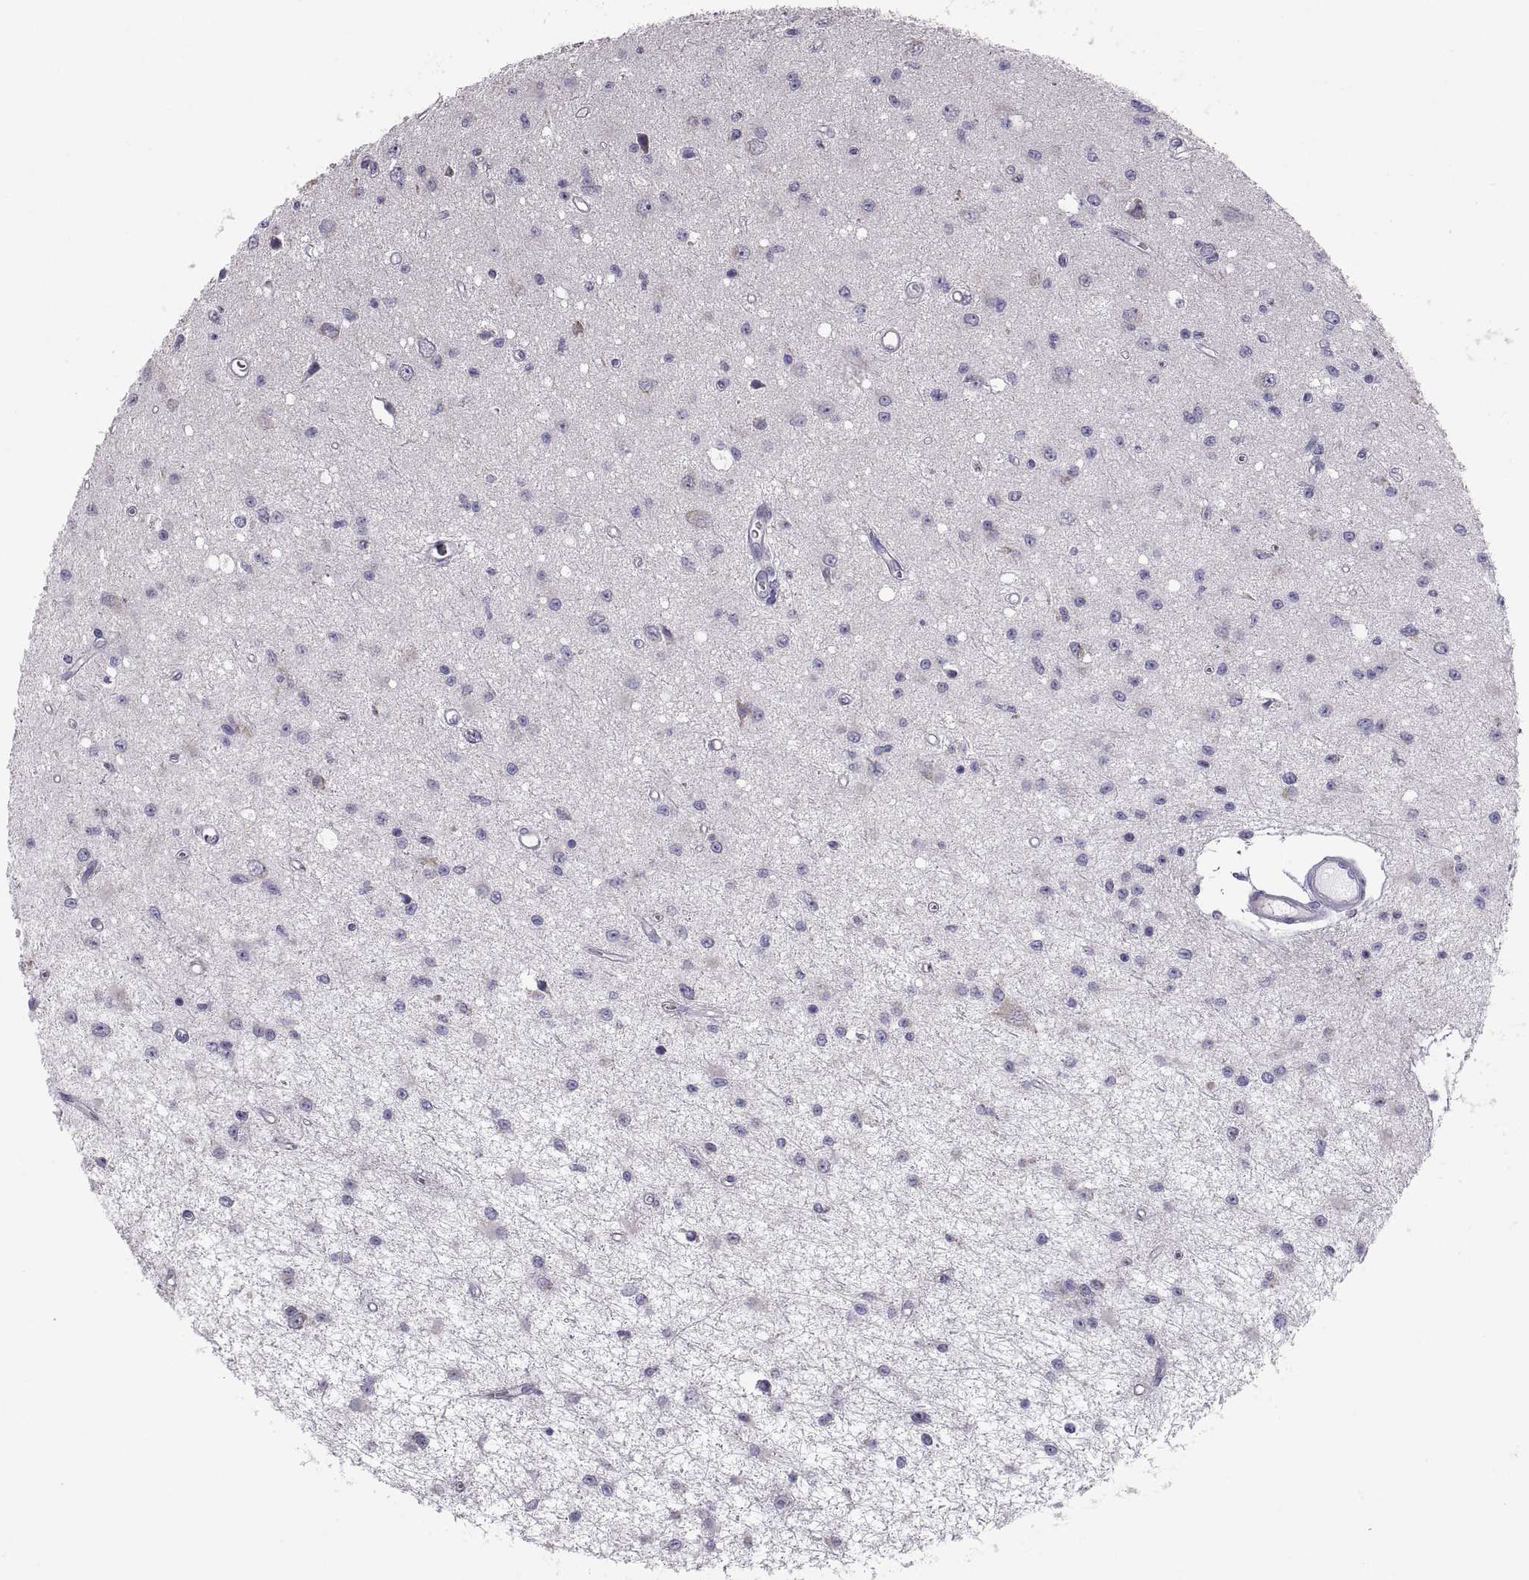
{"staining": {"intensity": "negative", "quantity": "none", "location": "none"}, "tissue": "glioma", "cell_type": "Tumor cells", "image_type": "cancer", "snomed": [{"axis": "morphology", "description": "Glioma, malignant, Low grade"}, {"axis": "topography", "description": "Brain"}], "caption": "High magnification brightfield microscopy of malignant glioma (low-grade) stained with DAB (brown) and counterstained with hematoxylin (blue): tumor cells show no significant staining. The staining was performed using DAB to visualize the protein expression in brown, while the nuclei were stained in blue with hematoxylin (Magnification: 20x).", "gene": "TNNC1", "patient": {"sex": "female", "age": 45}}